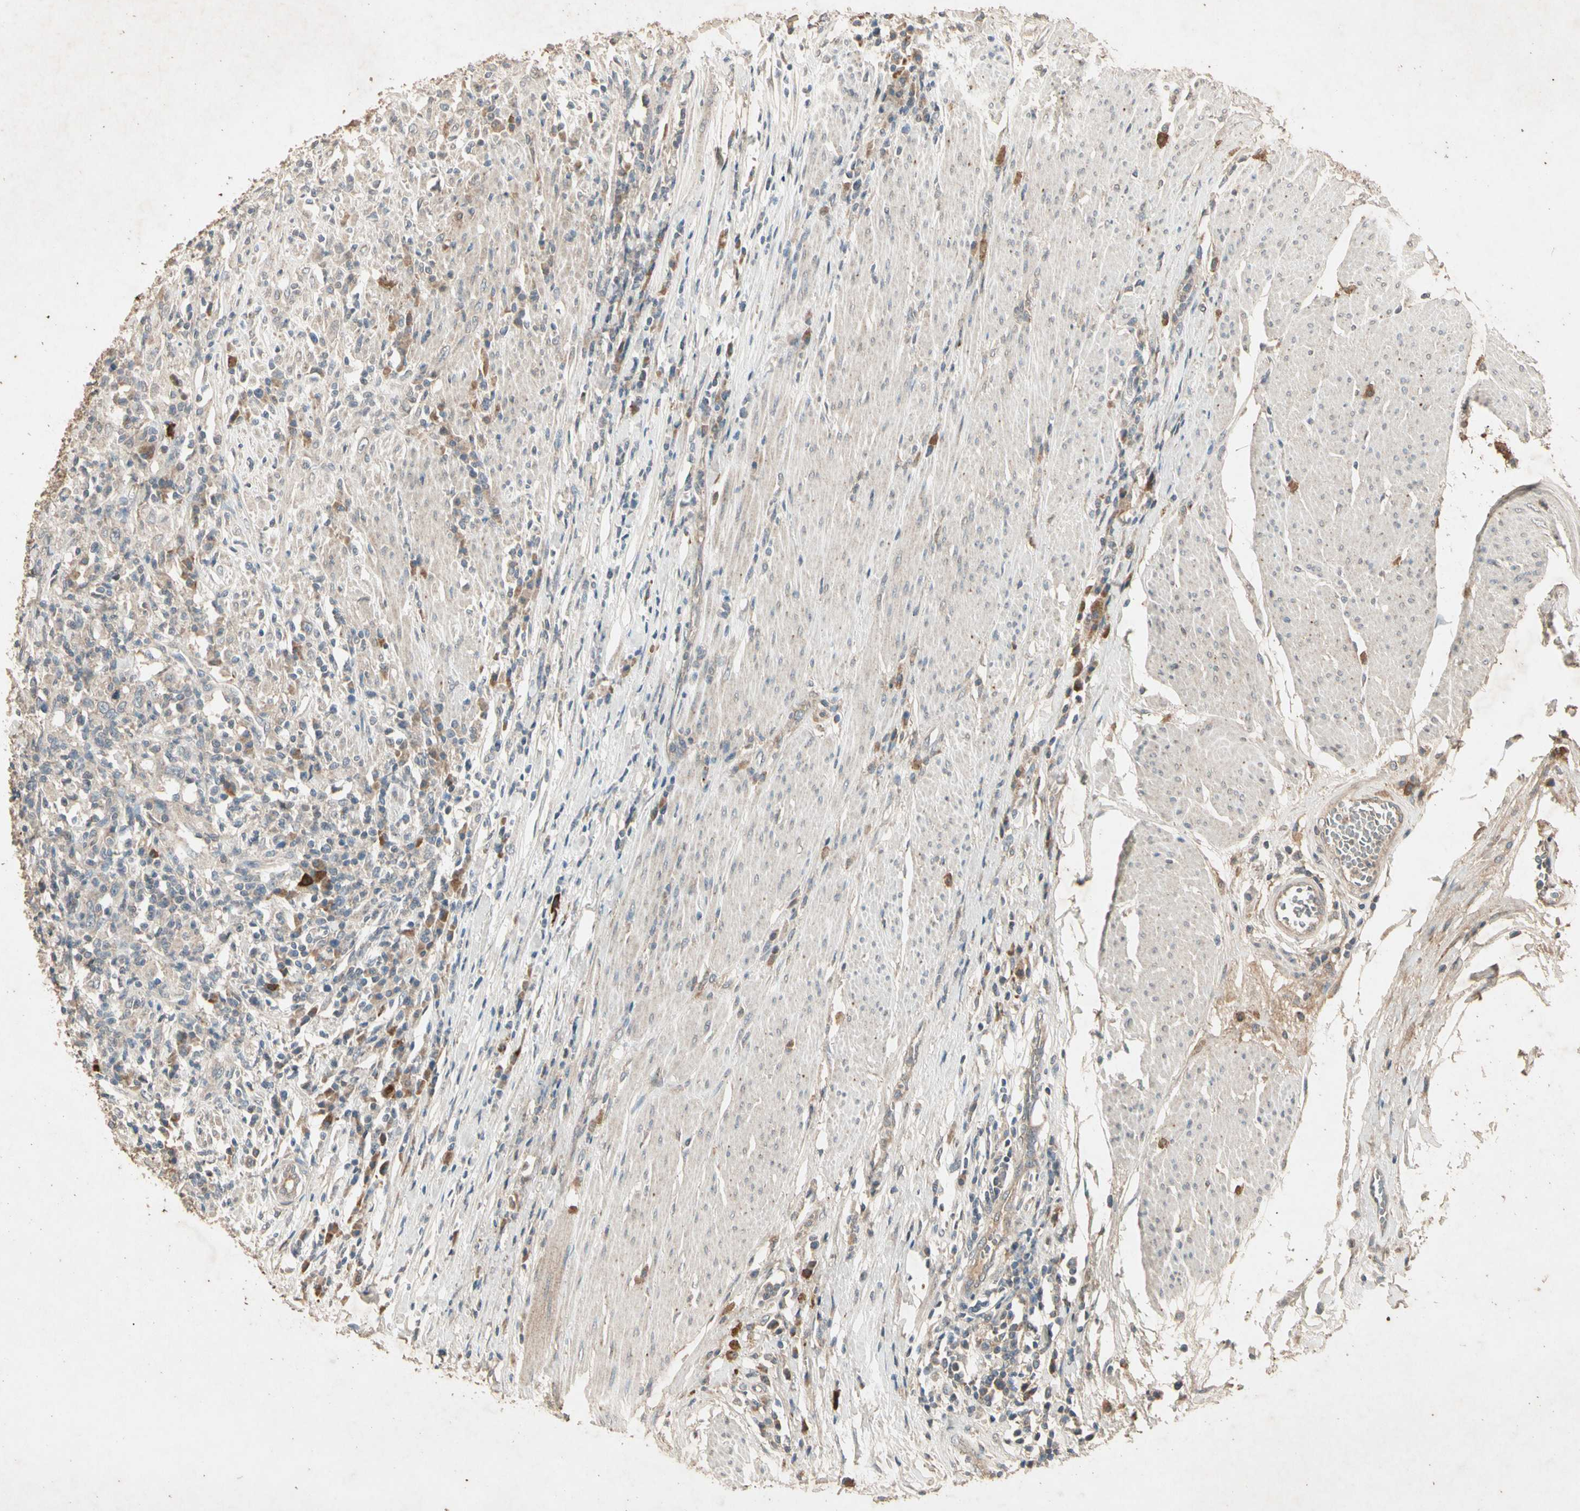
{"staining": {"intensity": "weak", "quantity": "25%-75%", "location": "cytoplasmic/membranous"}, "tissue": "urothelial cancer", "cell_type": "Tumor cells", "image_type": "cancer", "snomed": [{"axis": "morphology", "description": "Urothelial carcinoma, High grade"}, {"axis": "topography", "description": "Urinary bladder"}], "caption": "Immunohistochemistry micrograph of neoplastic tissue: urothelial cancer stained using immunohistochemistry demonstrates low levels of weak protein expression localized specifically in the cytoplasmic/membranous of tumor cells, appearing as a cytoplasmic/membranous brown color.", "gene": "GPLD1", "patient": {"sex": "male", "age": 61}}